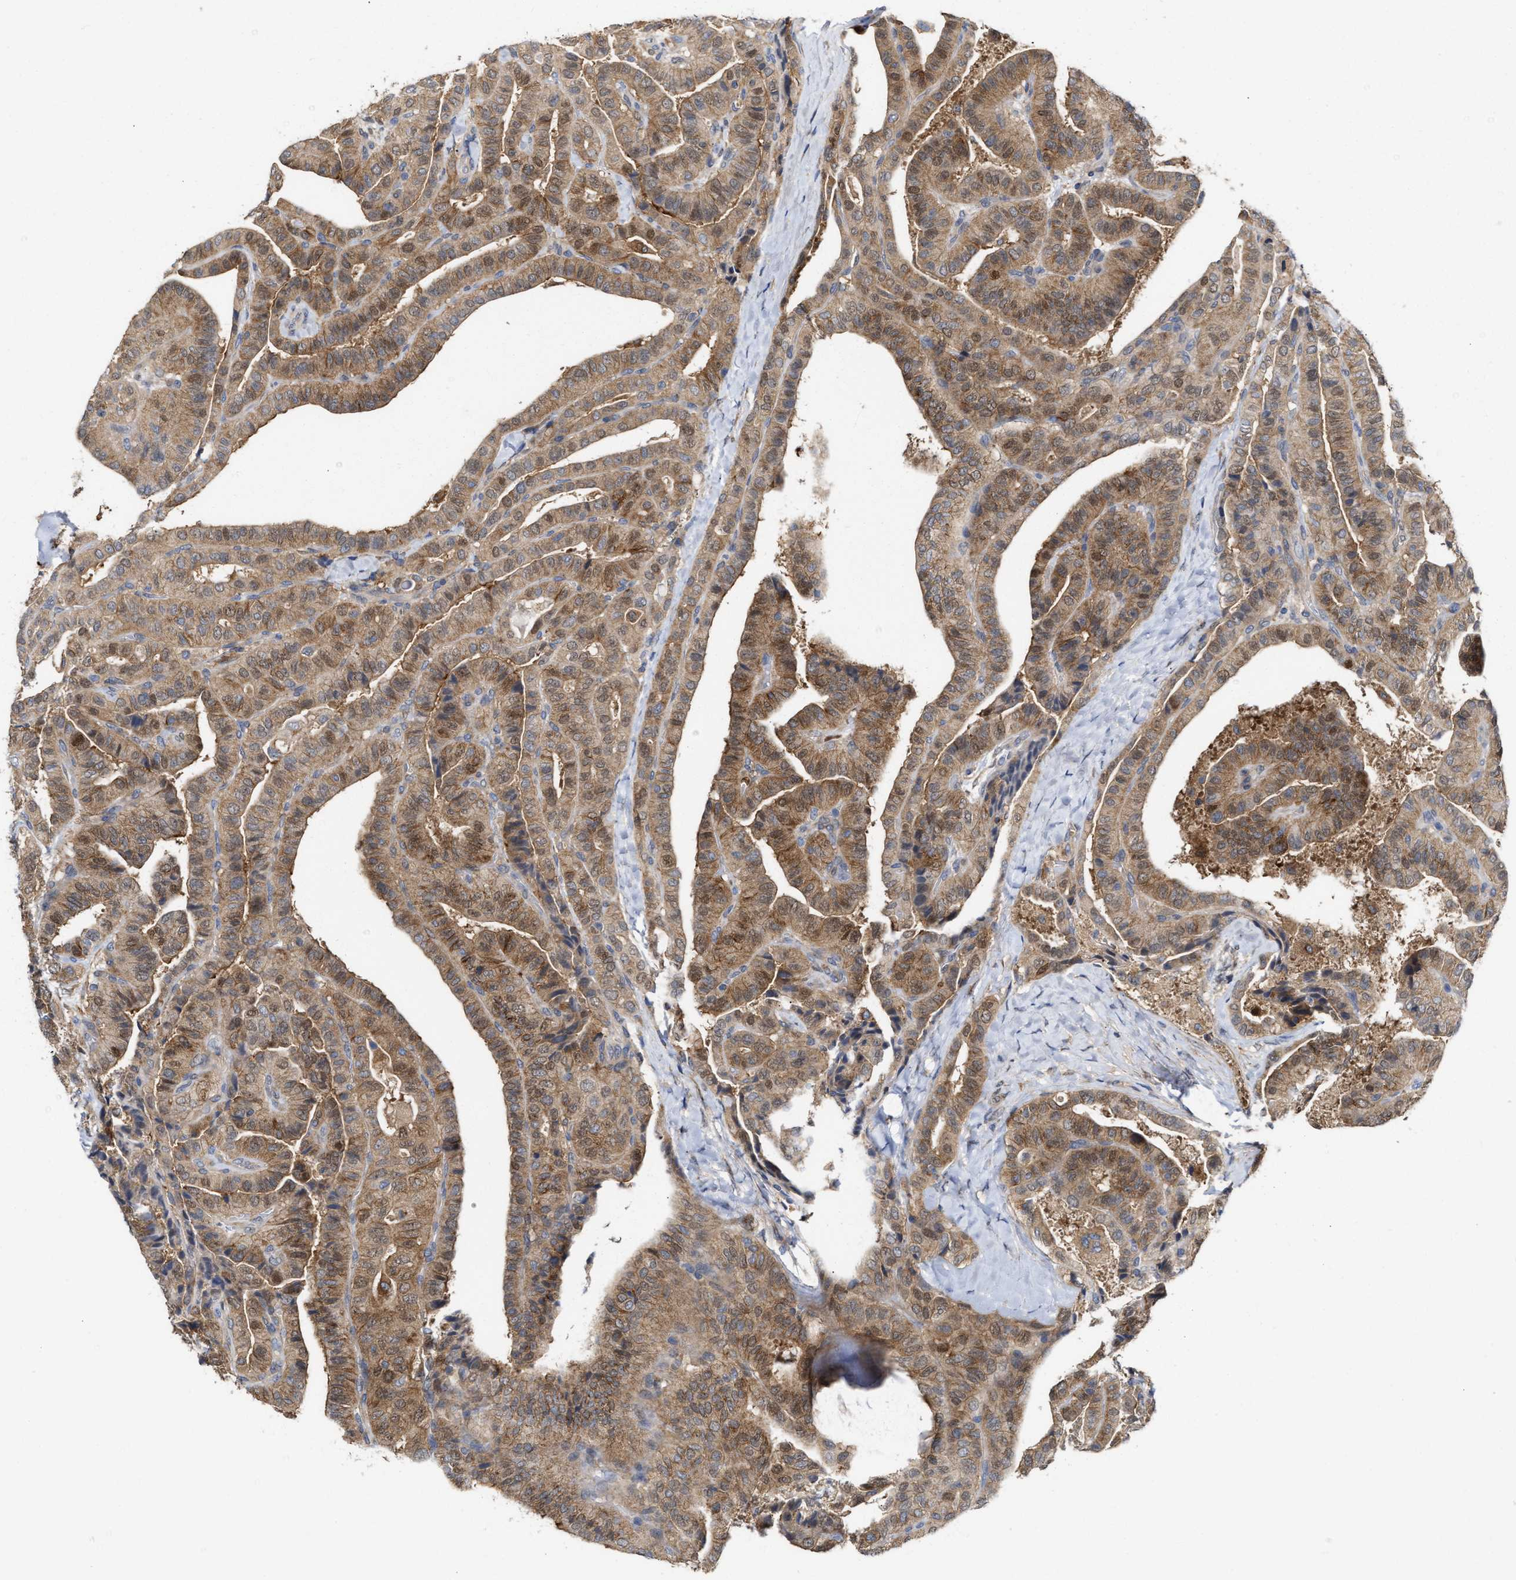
{"staining": {"intensity": "moderate", "quantity": ">75%", "location": "cytoplasmic/membranous,nuclear"}, "tissue": "thyroid cancer", "cell_type": "Tumor cells", "image_type": "cancer", "snomed": [{"axis": "morphology", "description": "Papillary adenocarcinoma, NOS"}, {"axis": "topography", "description": "Thyroid gland"}], "caption": "The immunohistochemical stain labels moderate cytoplasmic/membranous and nuclear expression in tumor cells of thyroid cancer (papillary adenocarcinoma) tissue.", "gene": "BBLN", "patient": {"sex": "male", "age": 77}}